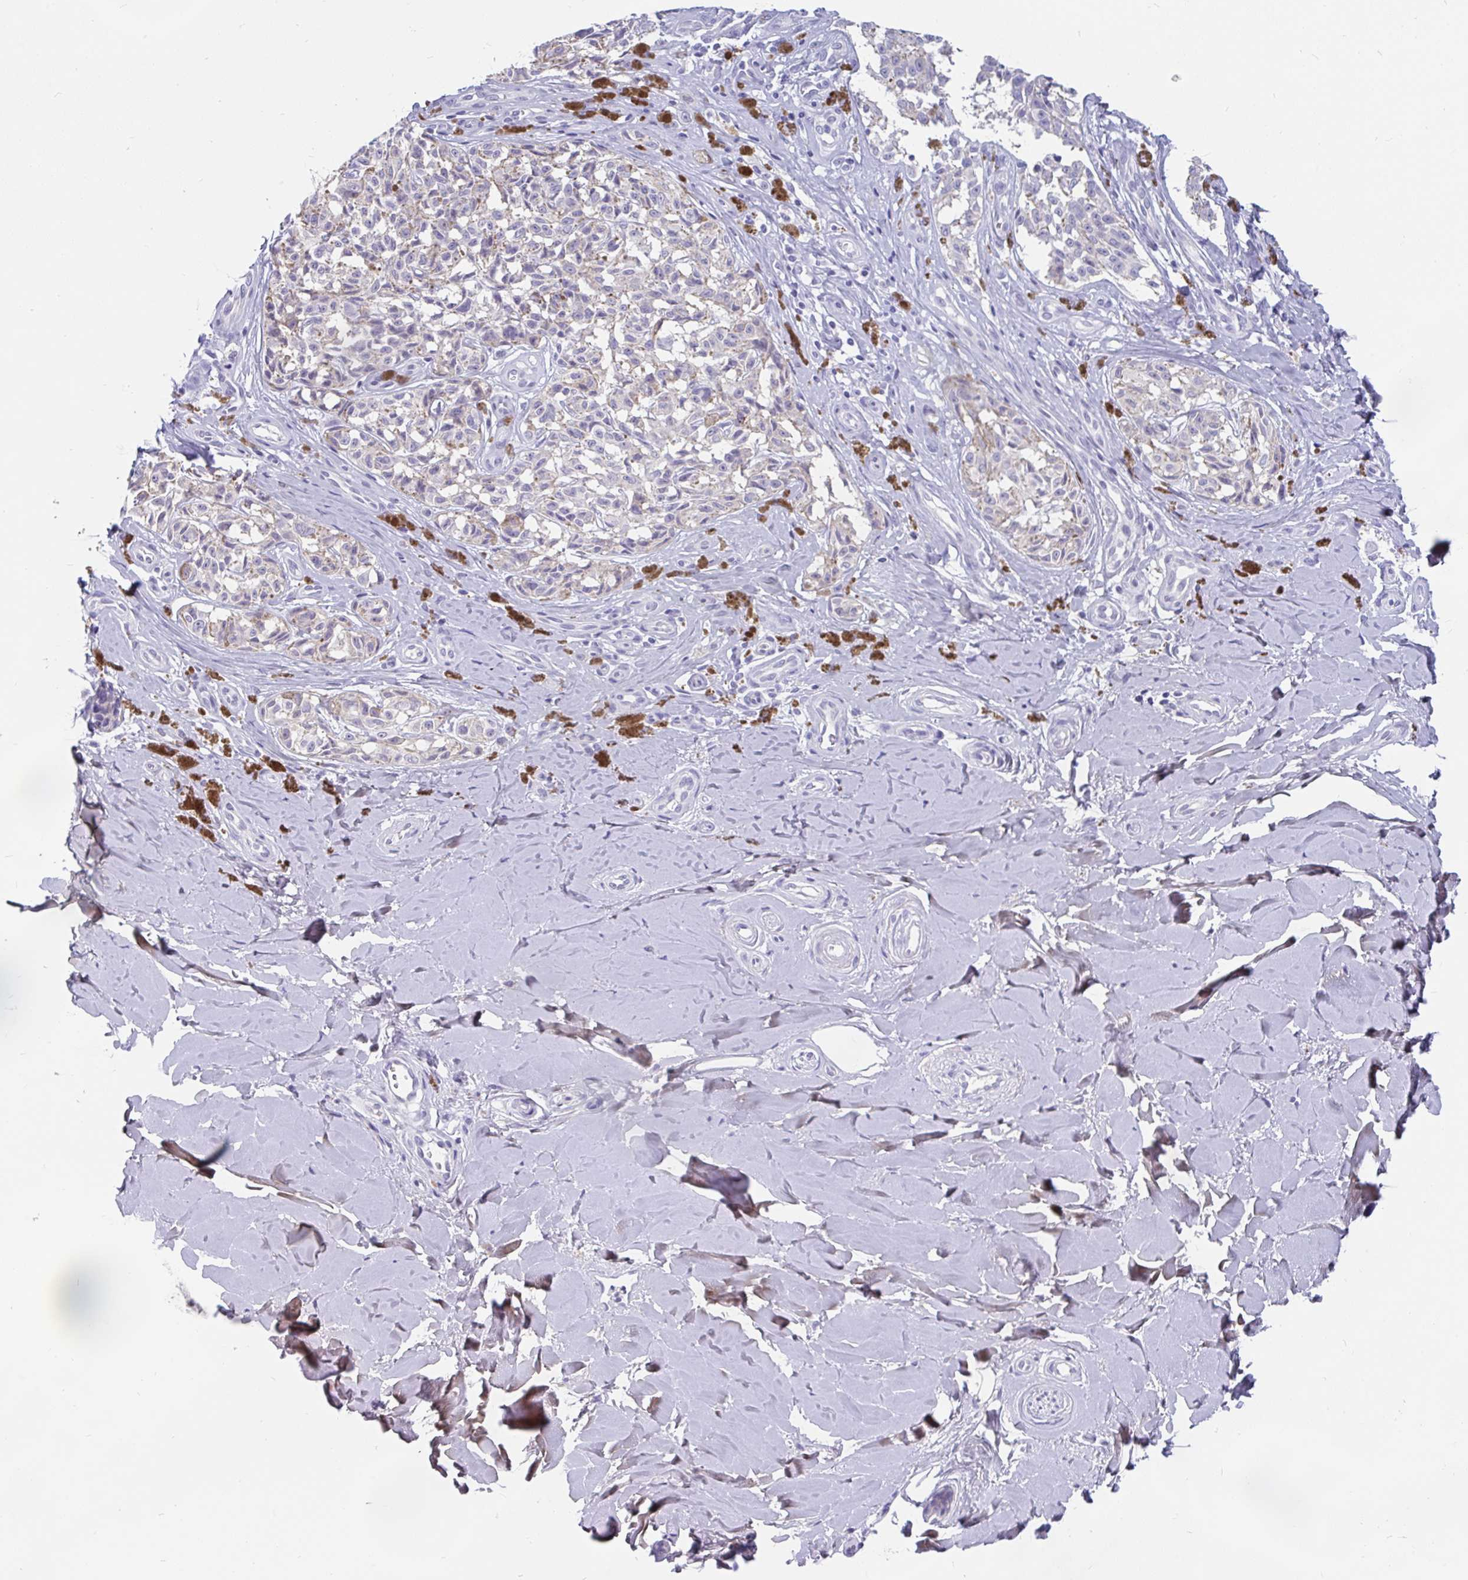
{"staining": {"intensity": "negative", "quantity": "none", "location": "none"}, "tissue": "melanoma", "cell_type": "Tumor cells", "image_type": "cancer", "snomed": [{"axis": "morphology", "description": "Malignant melanoma, NOS"}, {"axis": "topography", "description": "Skin"}], "caption": "Tumor cells show no significant protein expression in malignant melanoma.", "gene": "KIAA2013", "patient": {"sex": "female", "age": 65}}